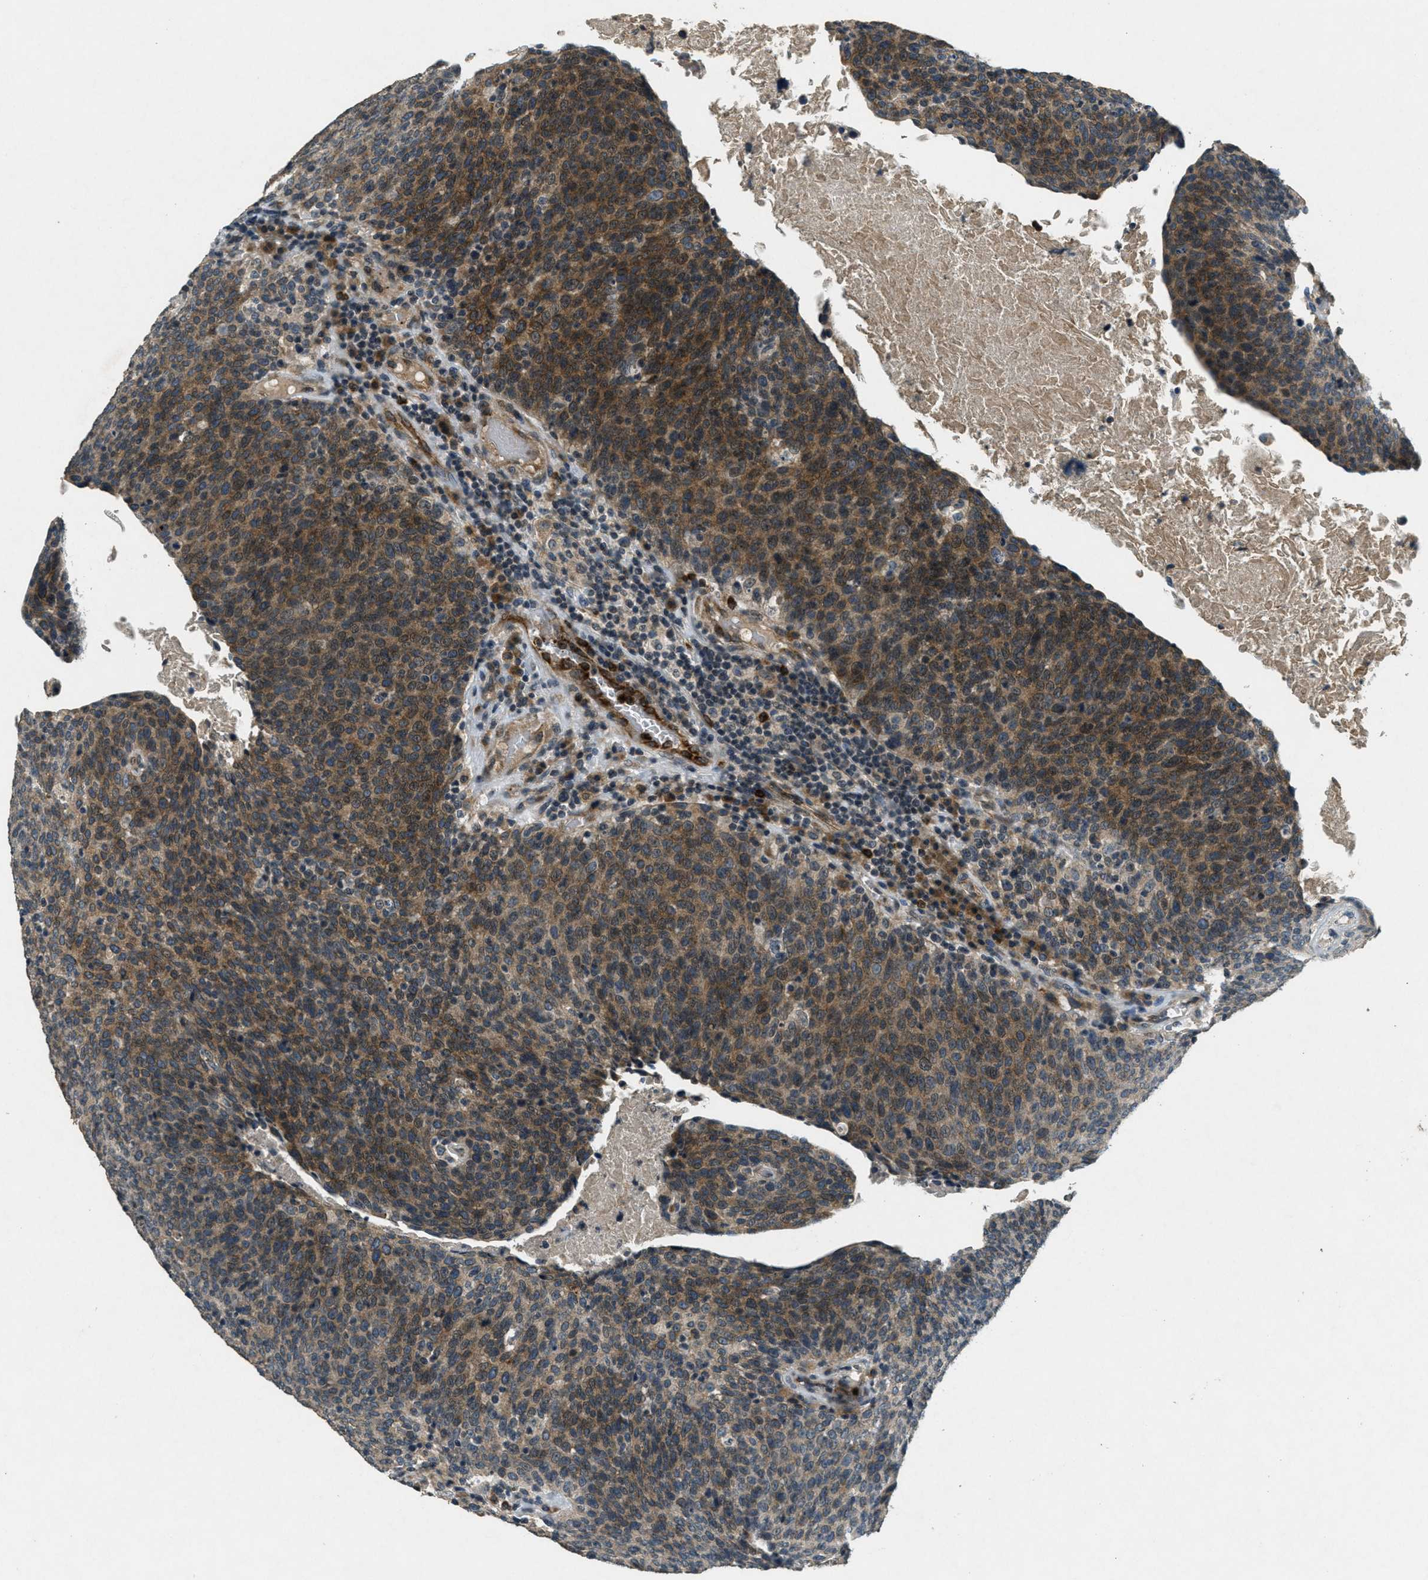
{"staining": {"intensity": "strong", "quantity": "25%-75%", "location": "cytoplasmic/membranous"}, "tissue": "head and neck cancer", "cell_type": "Tumor cells", "image_type": "cancer", "snomed": [{"axis": "morphology", "description": "Squamous cell carcinoma, NOS"}, {"axis": "morphology", "description": "Squamous cell carcinoma, metastatic, NOS"}, {"axis": "topography", "description": "Lymph node"}, {"axis": "topography", "description": "Head-Neck"}], "caption": "Immunohistochemical staining of head and neck squamous cell carcinoma exhibits strong cytoplasmic/membranous protein expression in approximately 25%-75% of tumor cells.", "gene": "RAB3D", "patient": {"sex": "male", "age": 62}}